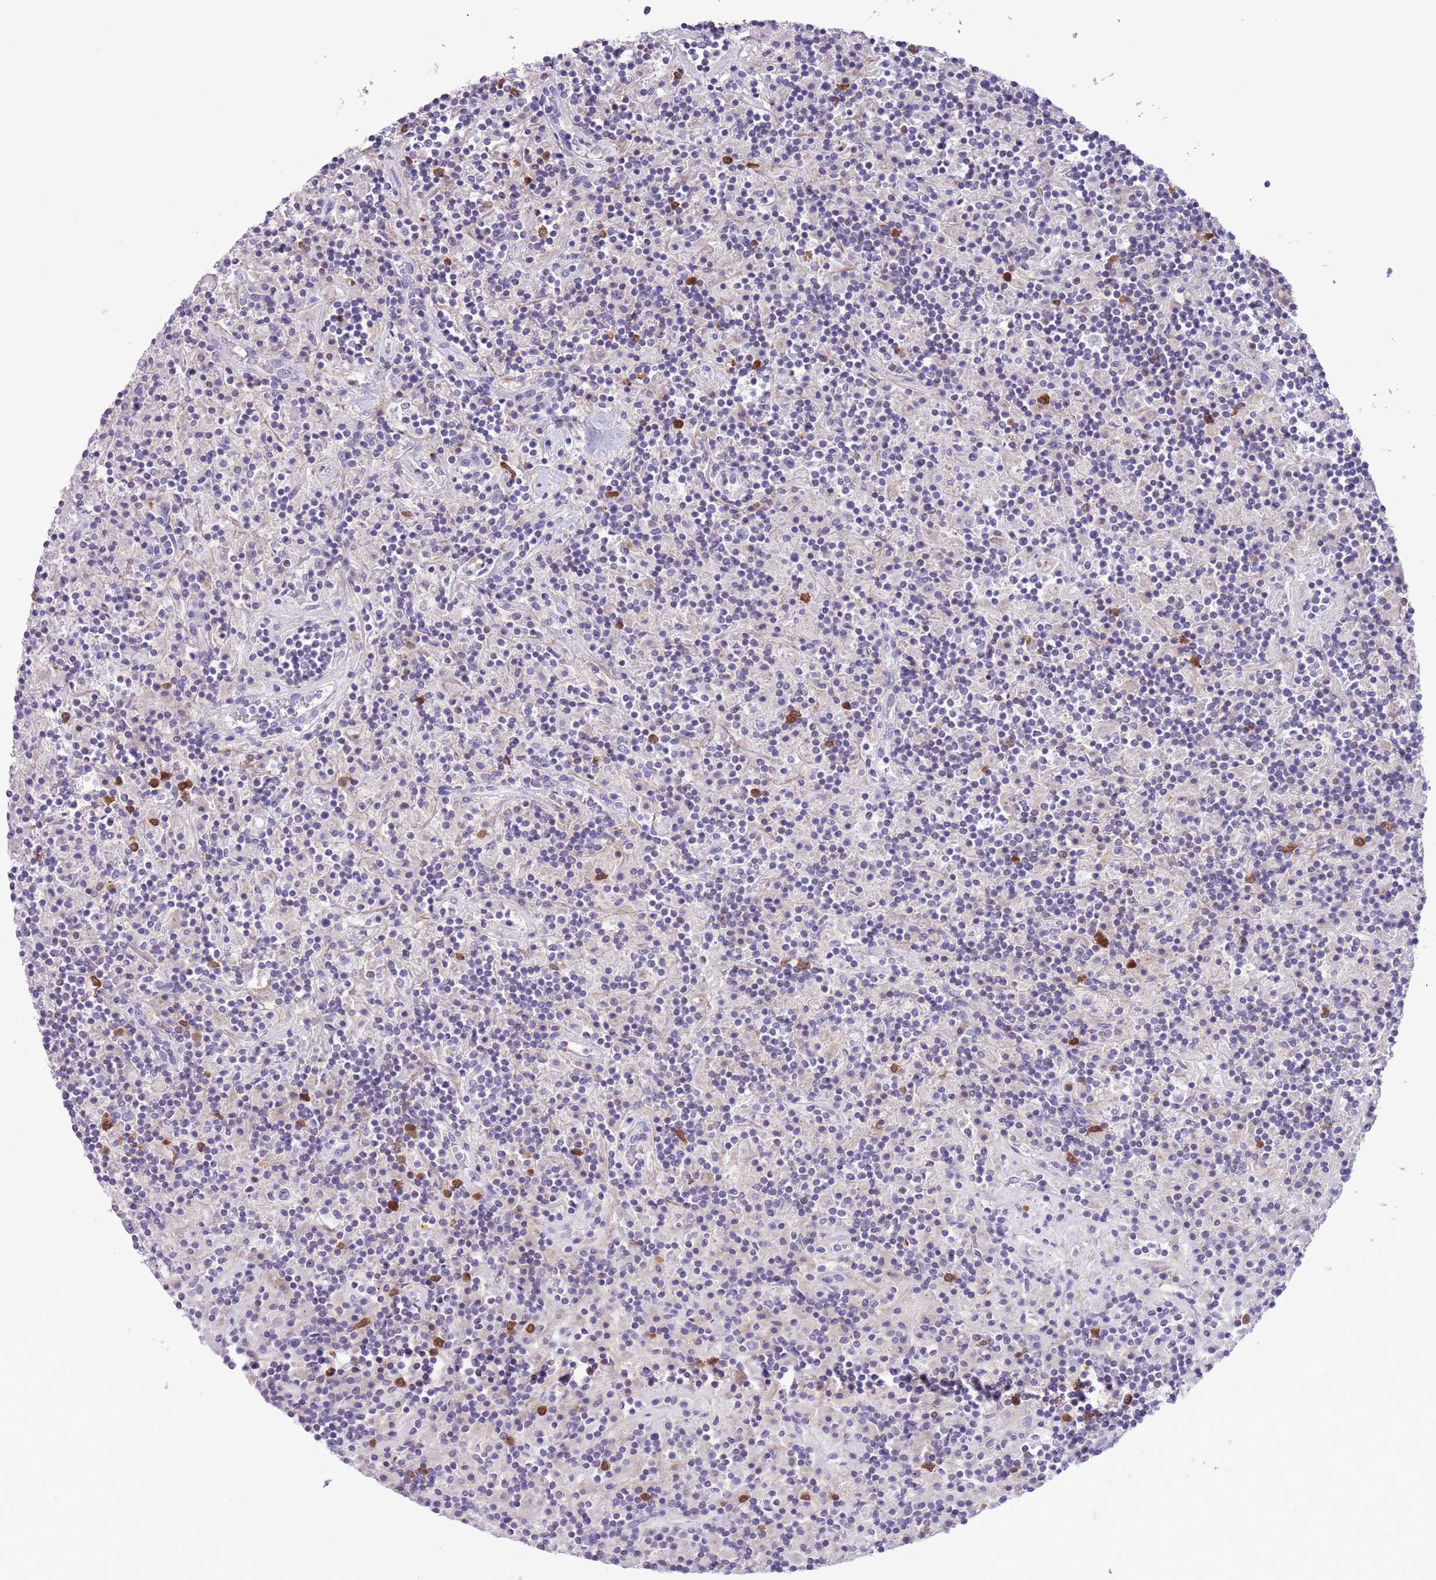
{"staining": {"intensity": "negative", "quantity": "none", "location": "none"}, "tissue": "lymphoma", "cell_type": "Tumor cells", "image_type": "cancer", "snomed": [{"axis": "morphology", "description": "Hodgkin's disease, NOS"}, {"axis": "topography", "description": "Lymph node"}], "caption": "High power microscopy image of an IHC image of Hodgkin's disease, revealing no significant expression in tumor cells.", "gene": "PFKFB2", "patient": {"sex": "male", "age": 70}}